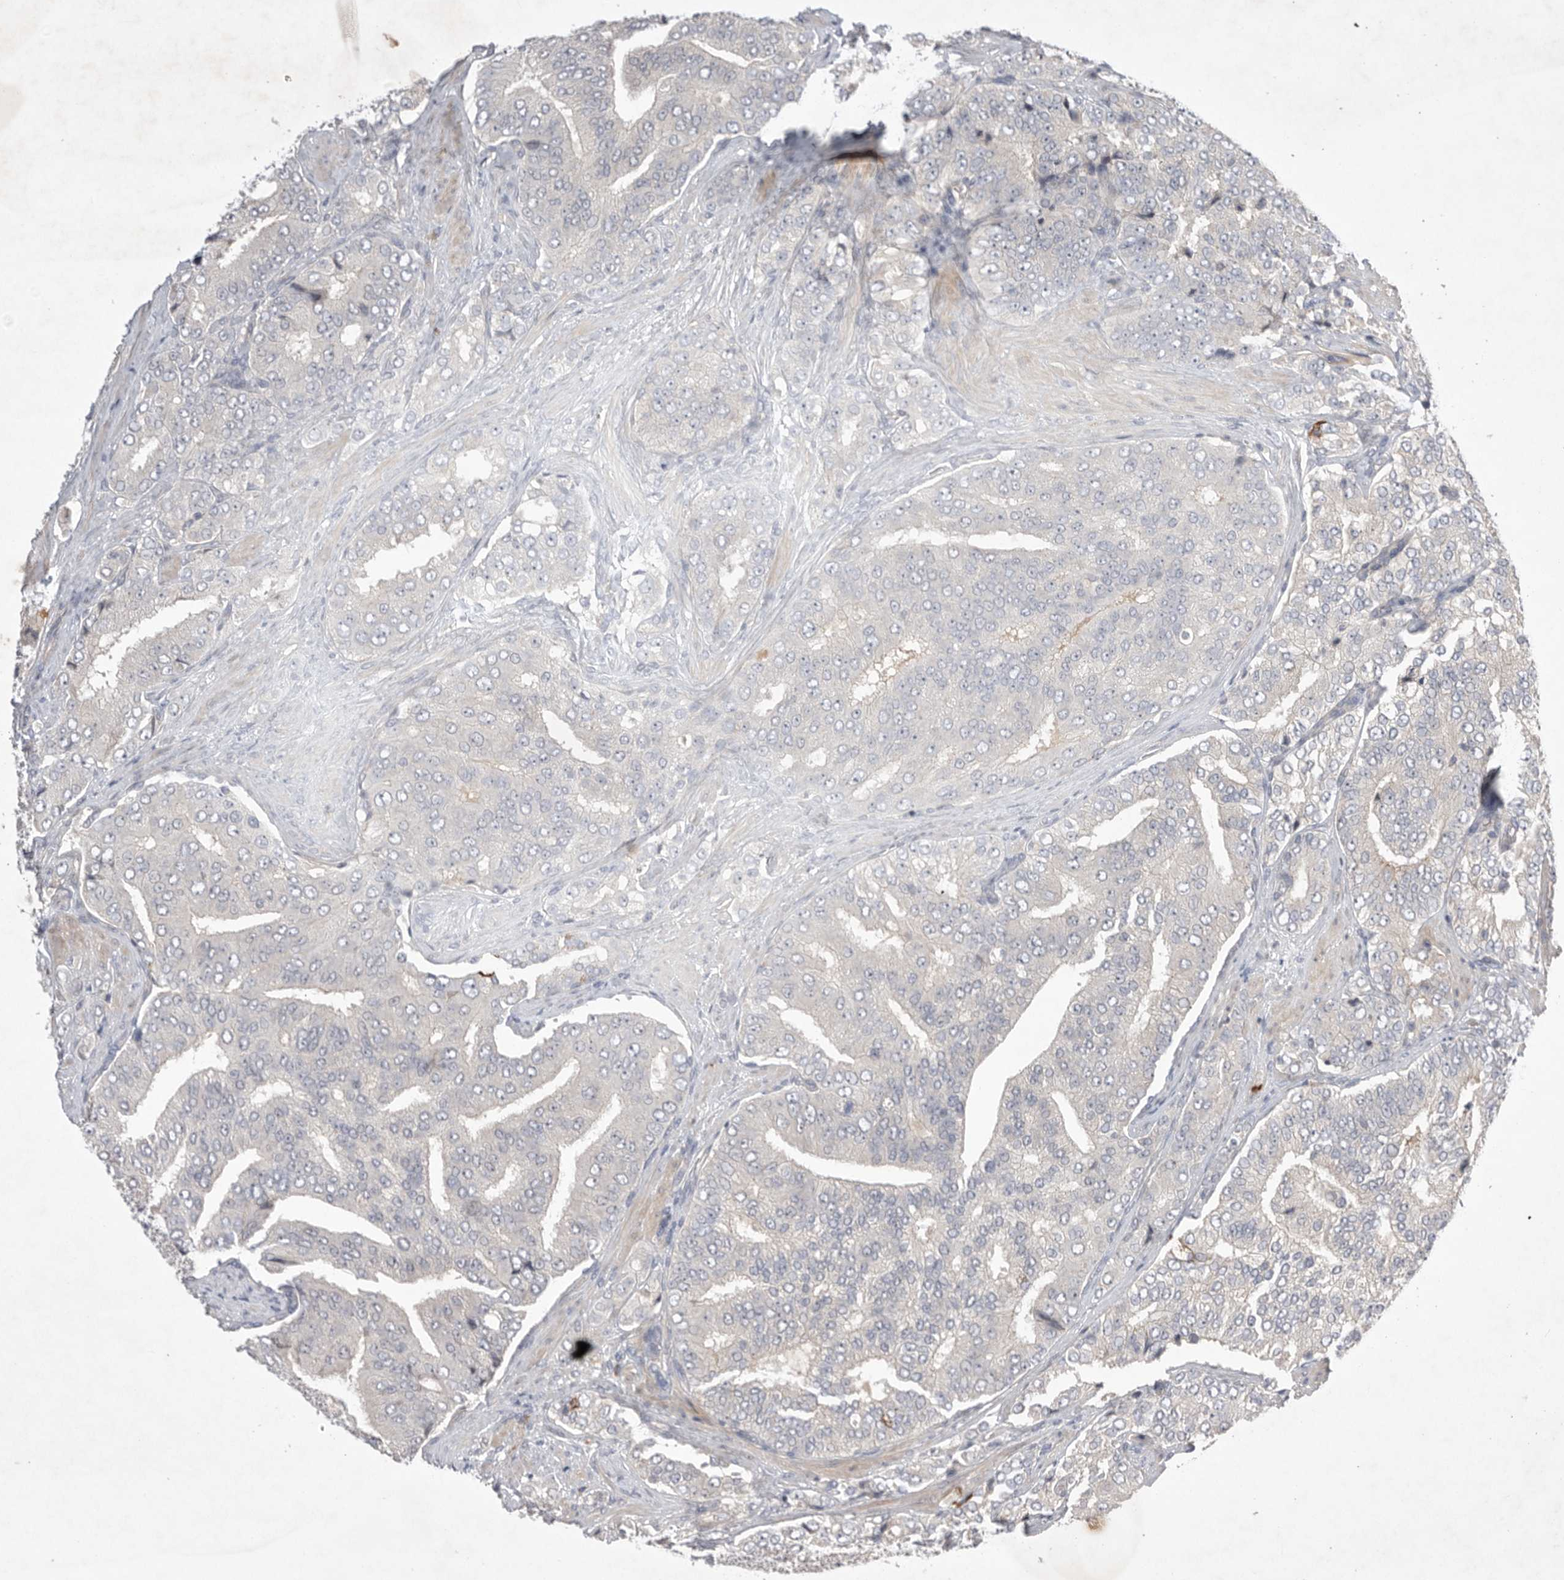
{"staining": {"intensity": "negative", "quantity": "none", "location": "none"}, "tissue": "prostate cancer", "cell_type": "Tumor cells", "image_type": "cancer", "snomed": [{"axis": "morphology", "description": "Adenocarcinoma, High grade"}, {"axis": "topography", "description": "Prostate"}], "caption": "This is an immunohistochemistry image of human adenocarcinoma (high-grade) (prostate). There is no positivity in tumor cells.", "gene": "NRCAM", "patient": {"sex": "male", "age": 58}}